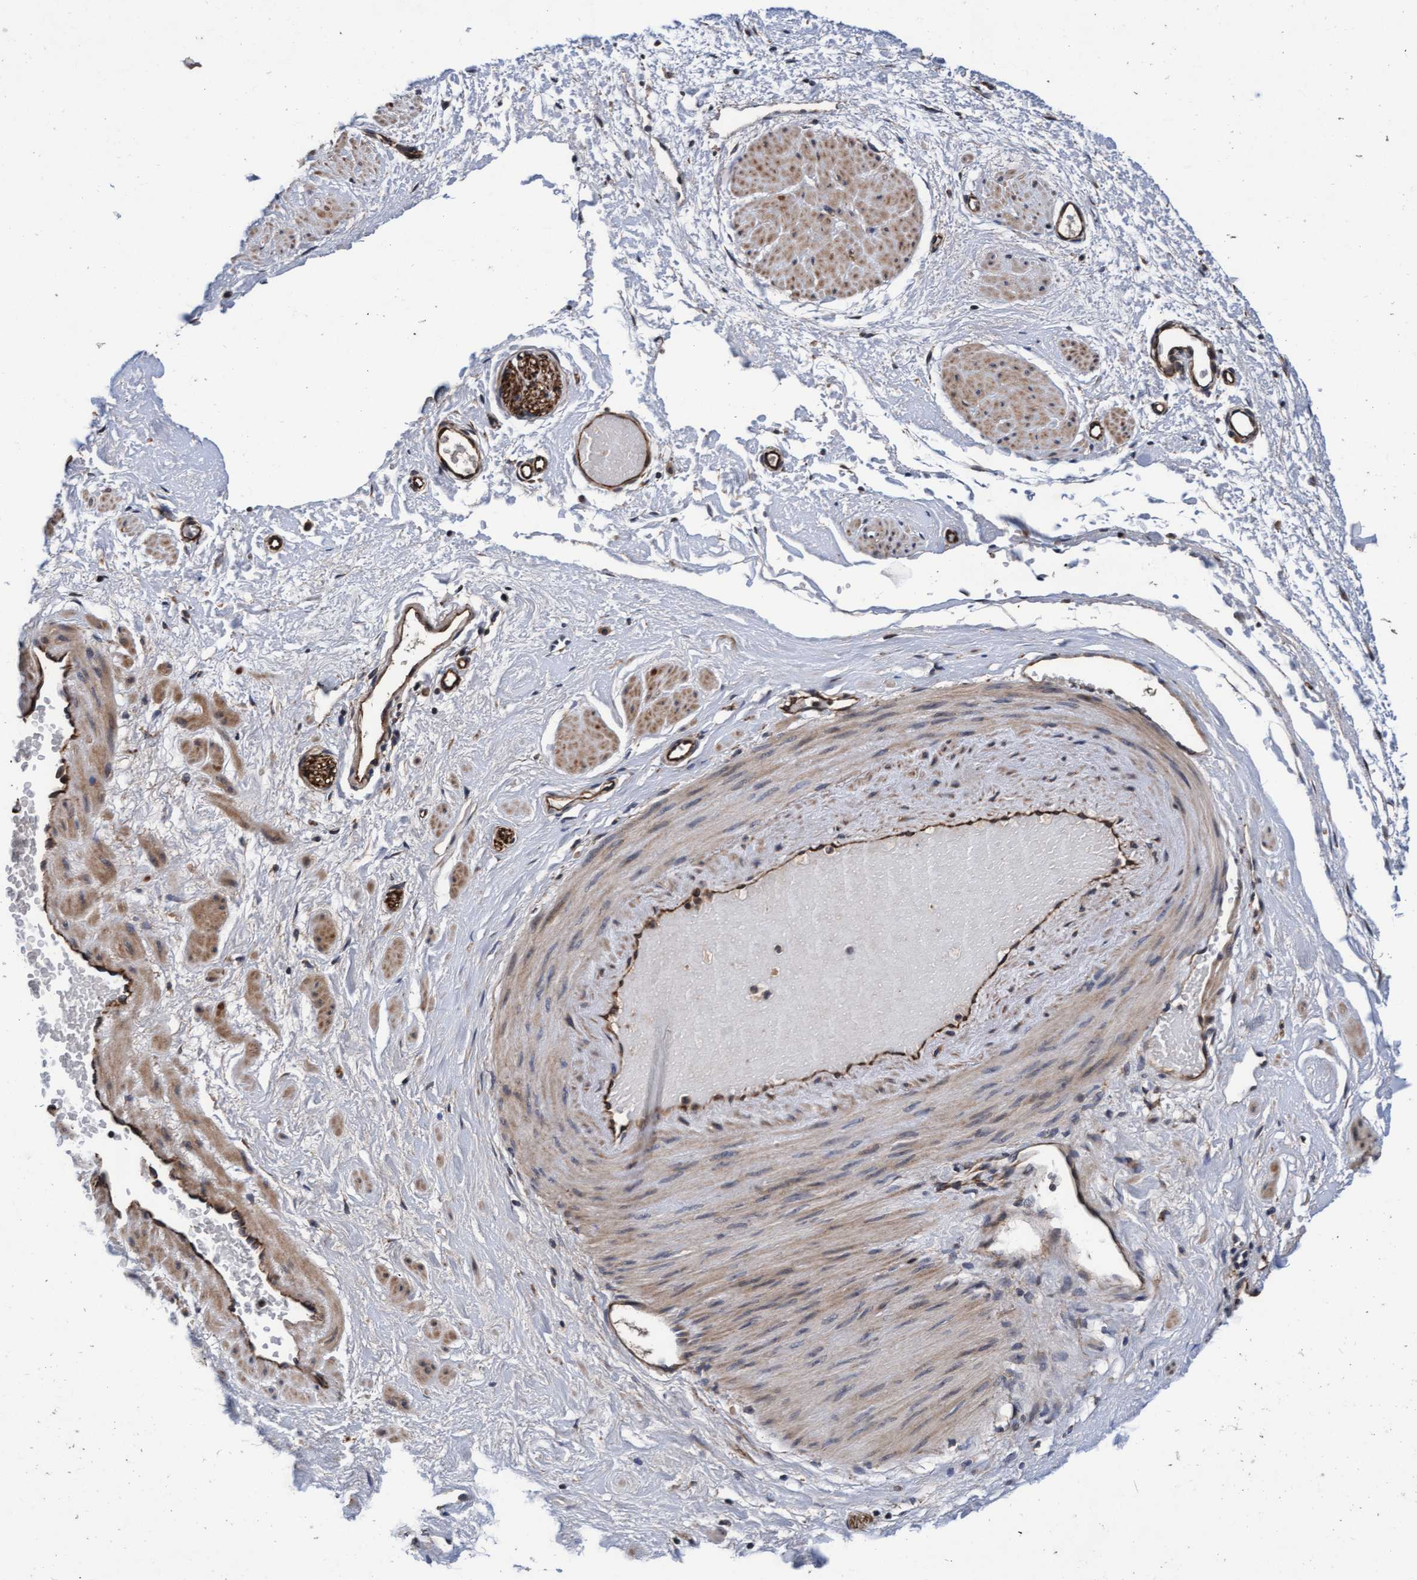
{"staining": {"intensity": "strong", "quantity": ">75%", "location": "cytoplasmic/membranous"}, "tissue": "adipose tissue", "cell_type": "Adipocytes", "image_type": "normal", "snomed": [{"axis": "morphology", "description": "Normal tissue, NOS"}, {"axis": "topography", "description": "Soft tissue"}], "caption": "A brown stain highlights strong cytoplasmic/membranous positivity of a protein in adipocytes of benign human adipose tissue. (DAB IHC with brightfield microscopy, high magnification).", "gene": "EFCAB13", "patient": {"sex": "male", "age": 72}}